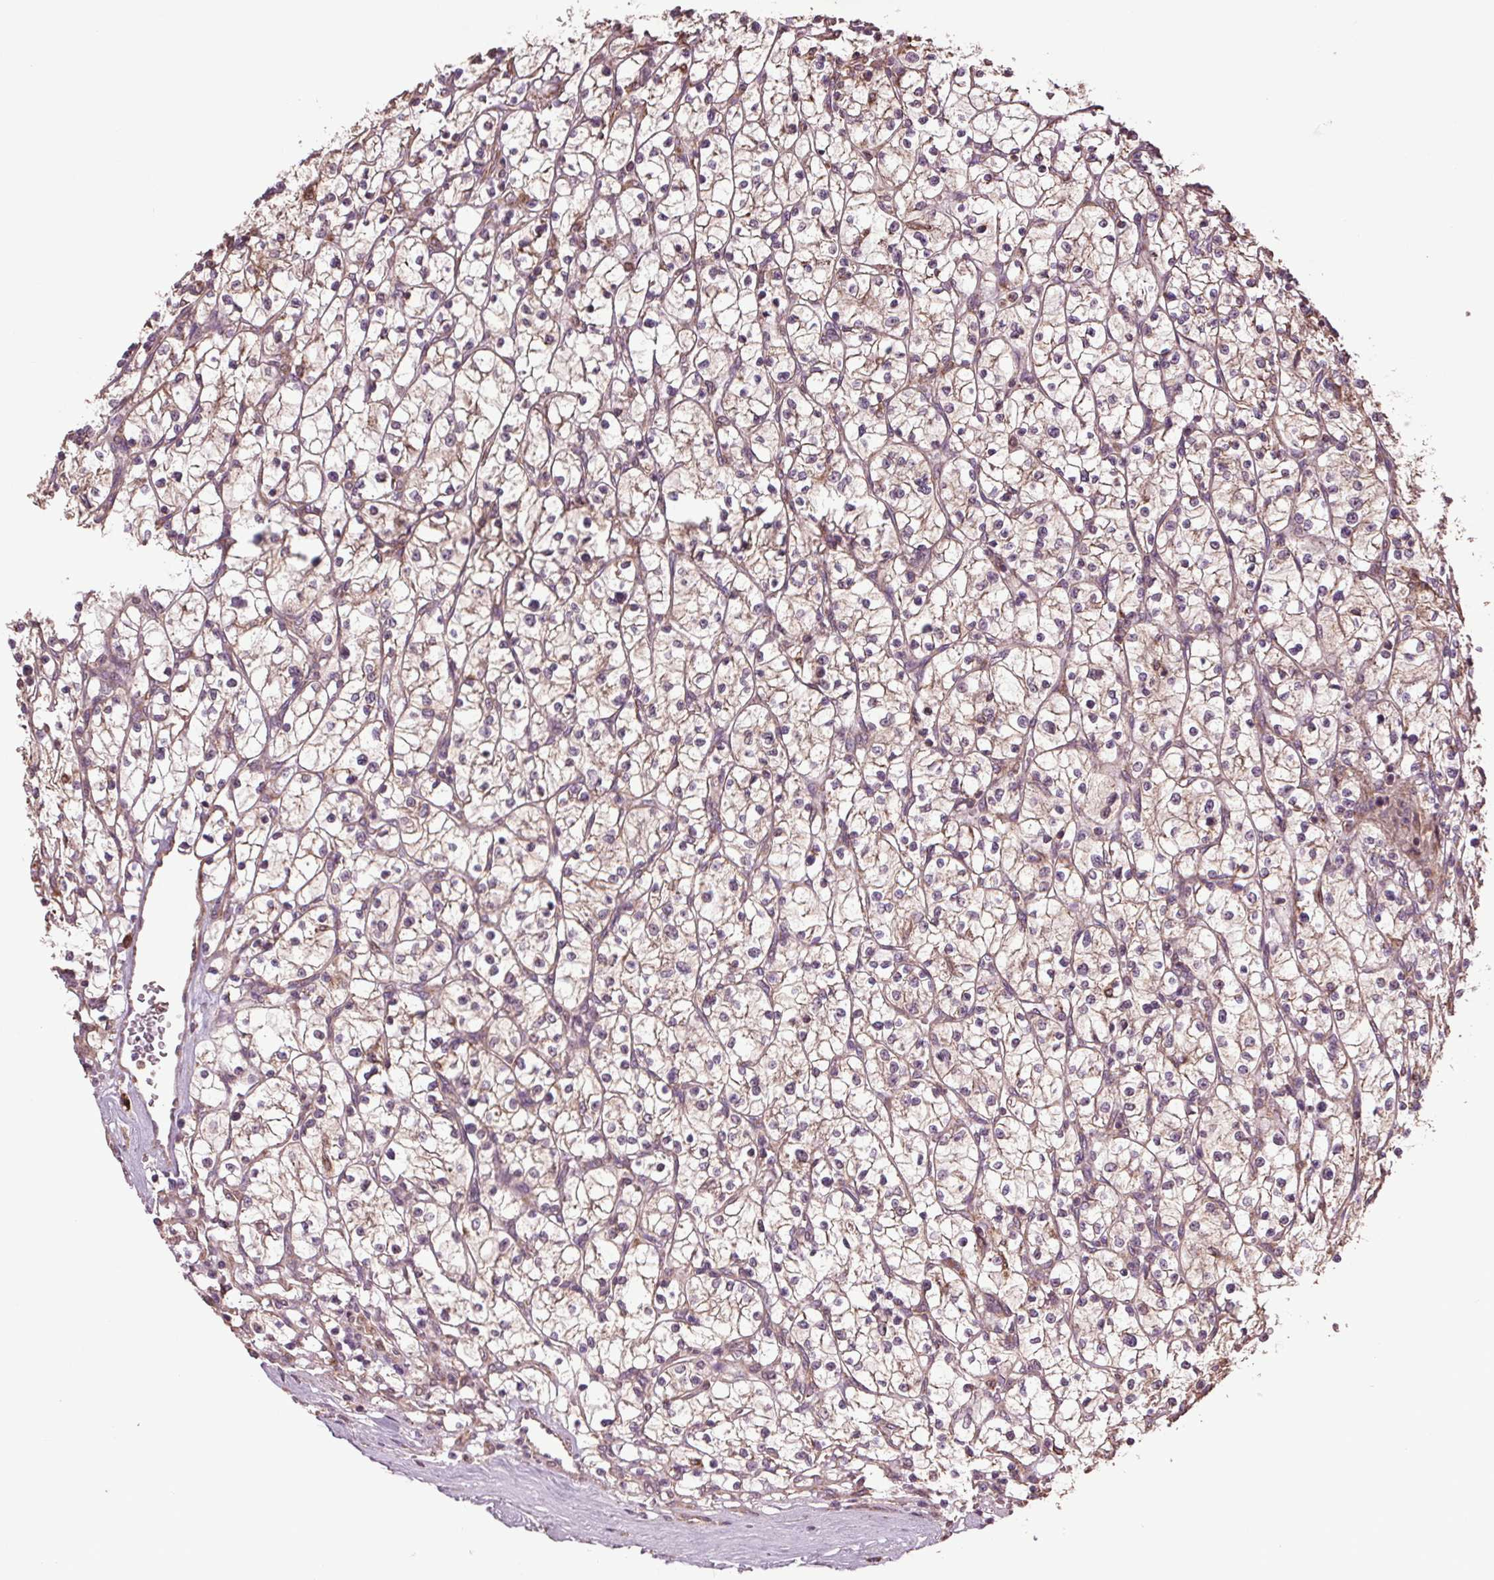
{"staining": {"intensity": "weak", "quantity": "25%-75%", "location": "cytoplasmic/membranous"}, "tissue": "renal cancer", "cell_type": "Tumor cells", "image_type": "cancer", "snomed": [{"axis": "morphology", "description": "Adenocarcinoma, NOS"}, {"axis": "topography", "description": "Kidney"}], "caption": "An IHC image of tumor tissue is shown. Protein staining in brown labels weak cytoplasmic/membranous positivity in renal cancer (adenocarcinoma) within tumor cells.", "gene": "RNPEP", "patient": {"sex": "female", "age": 64}}